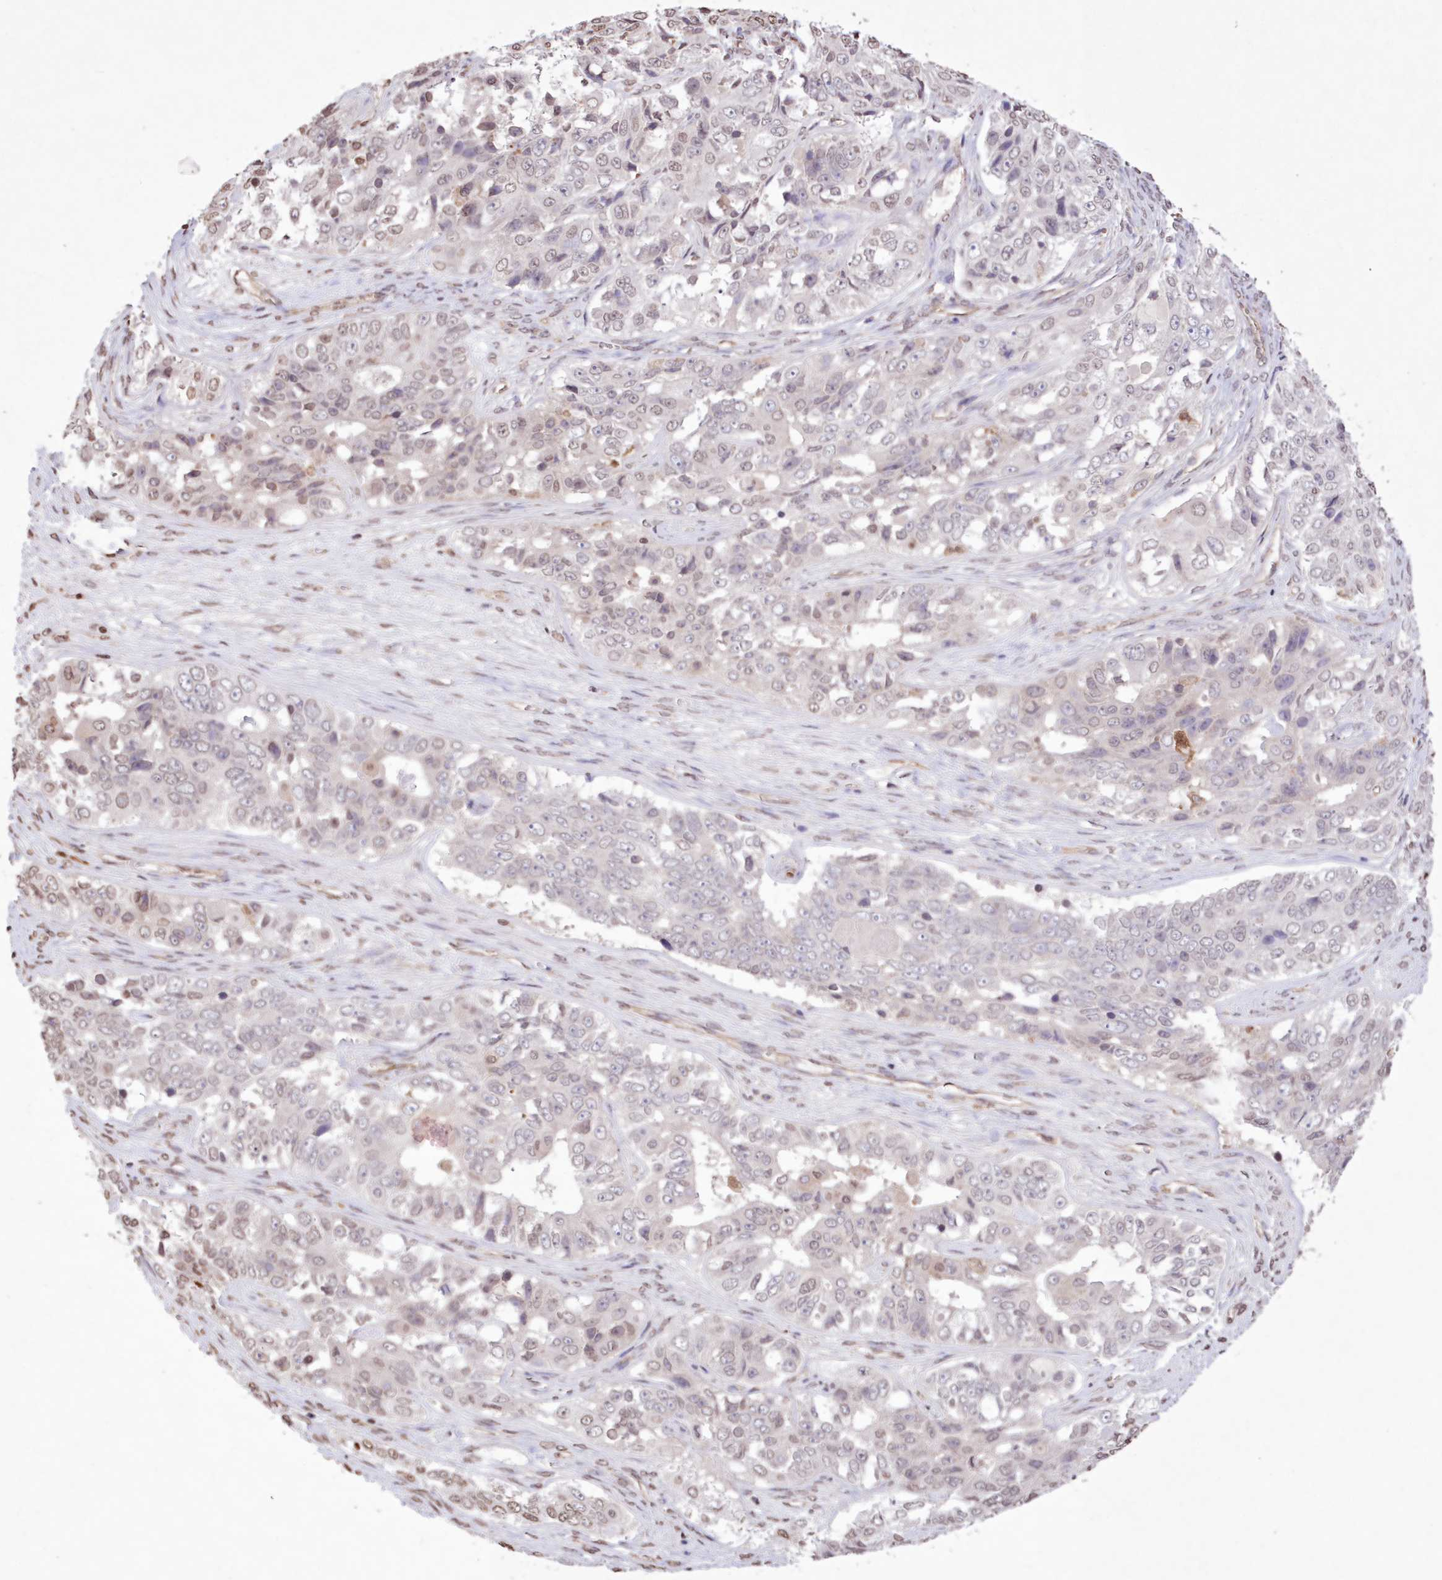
{"staining": {"intensity": "weak", "quantity": "<25%", "location": "nuclear"}, "tissue": "ovarian cancer", "cell_type": "Tumor cells", "image_type": "cancer", "snomed": [{"axis": "morphology", "description": "Carcinoma, endometroid"}, {"axis": "topography", "description": "Ovary"}], "caption": "An immunohistochemistry (IHC) micrograph of endometroid carcinoma (ovarian) is shown. There is no staining in tumor cells of endometroid carcinoma (ovarian).", "gene": "FCHO2", "patient": {"sex": "female", "age": 51}}